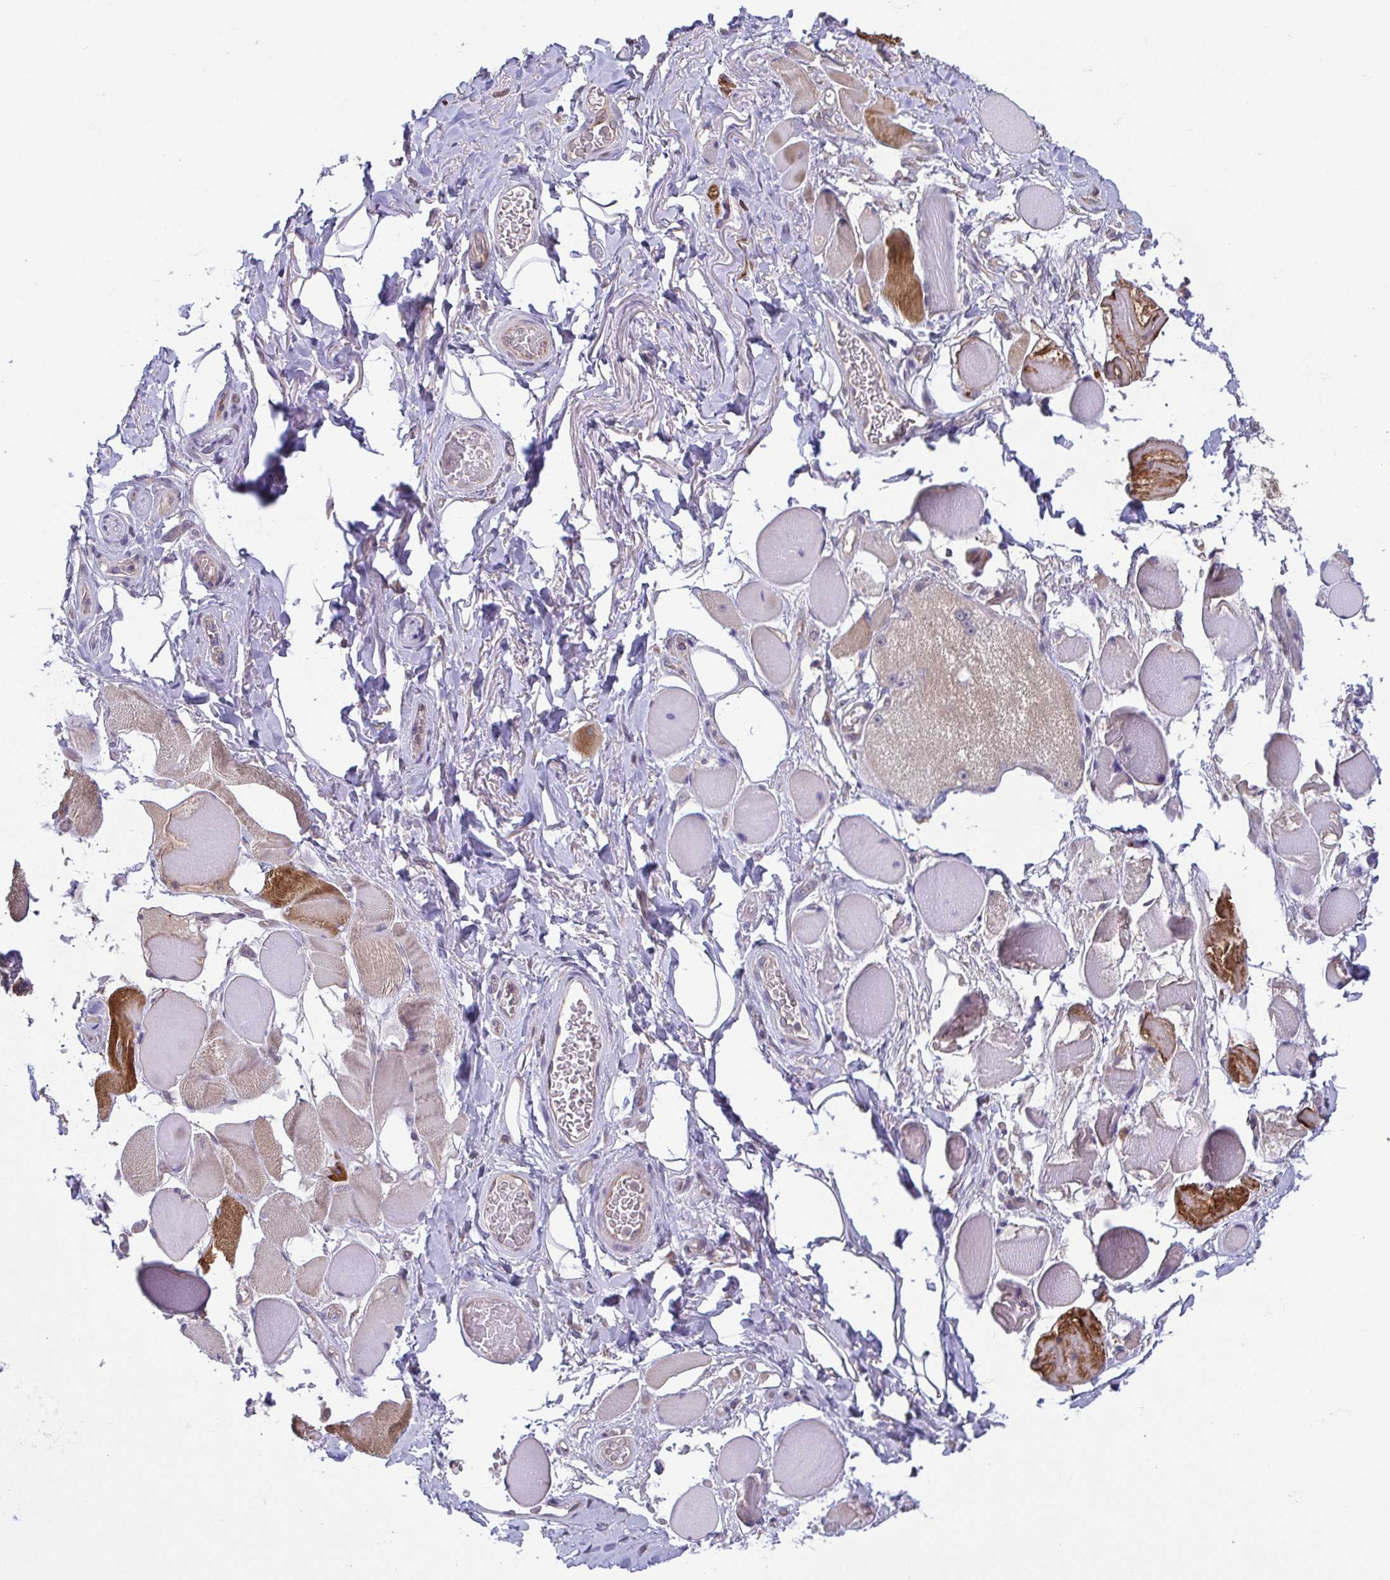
{"staining": {"intensity": "strong", "quantity": "25%-75%", "location": "cytoplasmic/membranous"}, "tissue": "skeletal muscle", "cell_type": "Myocytes", "image_type": "normal", "snomed": [{"axis": "morphology", "description": "Normal tissue, NOS"}, {"axis": "topography", "description": "Skeletal muscle"}, {"axis": "topography", "description": "Anal"}, {"axis": "topography", "description": "Peripheral nerve tissue"}], "caption": "Skeletal muscle was stained to show a protein in brown. There is high levels of strong cytoplasmic/membranous positivity in approximately 25%-75% of myocytes. (brown staining indicates protein expression, while blue staining denotes nuclei).", "gene": "OSBPL7", "patient": {"sex": "male", "age": 53}}